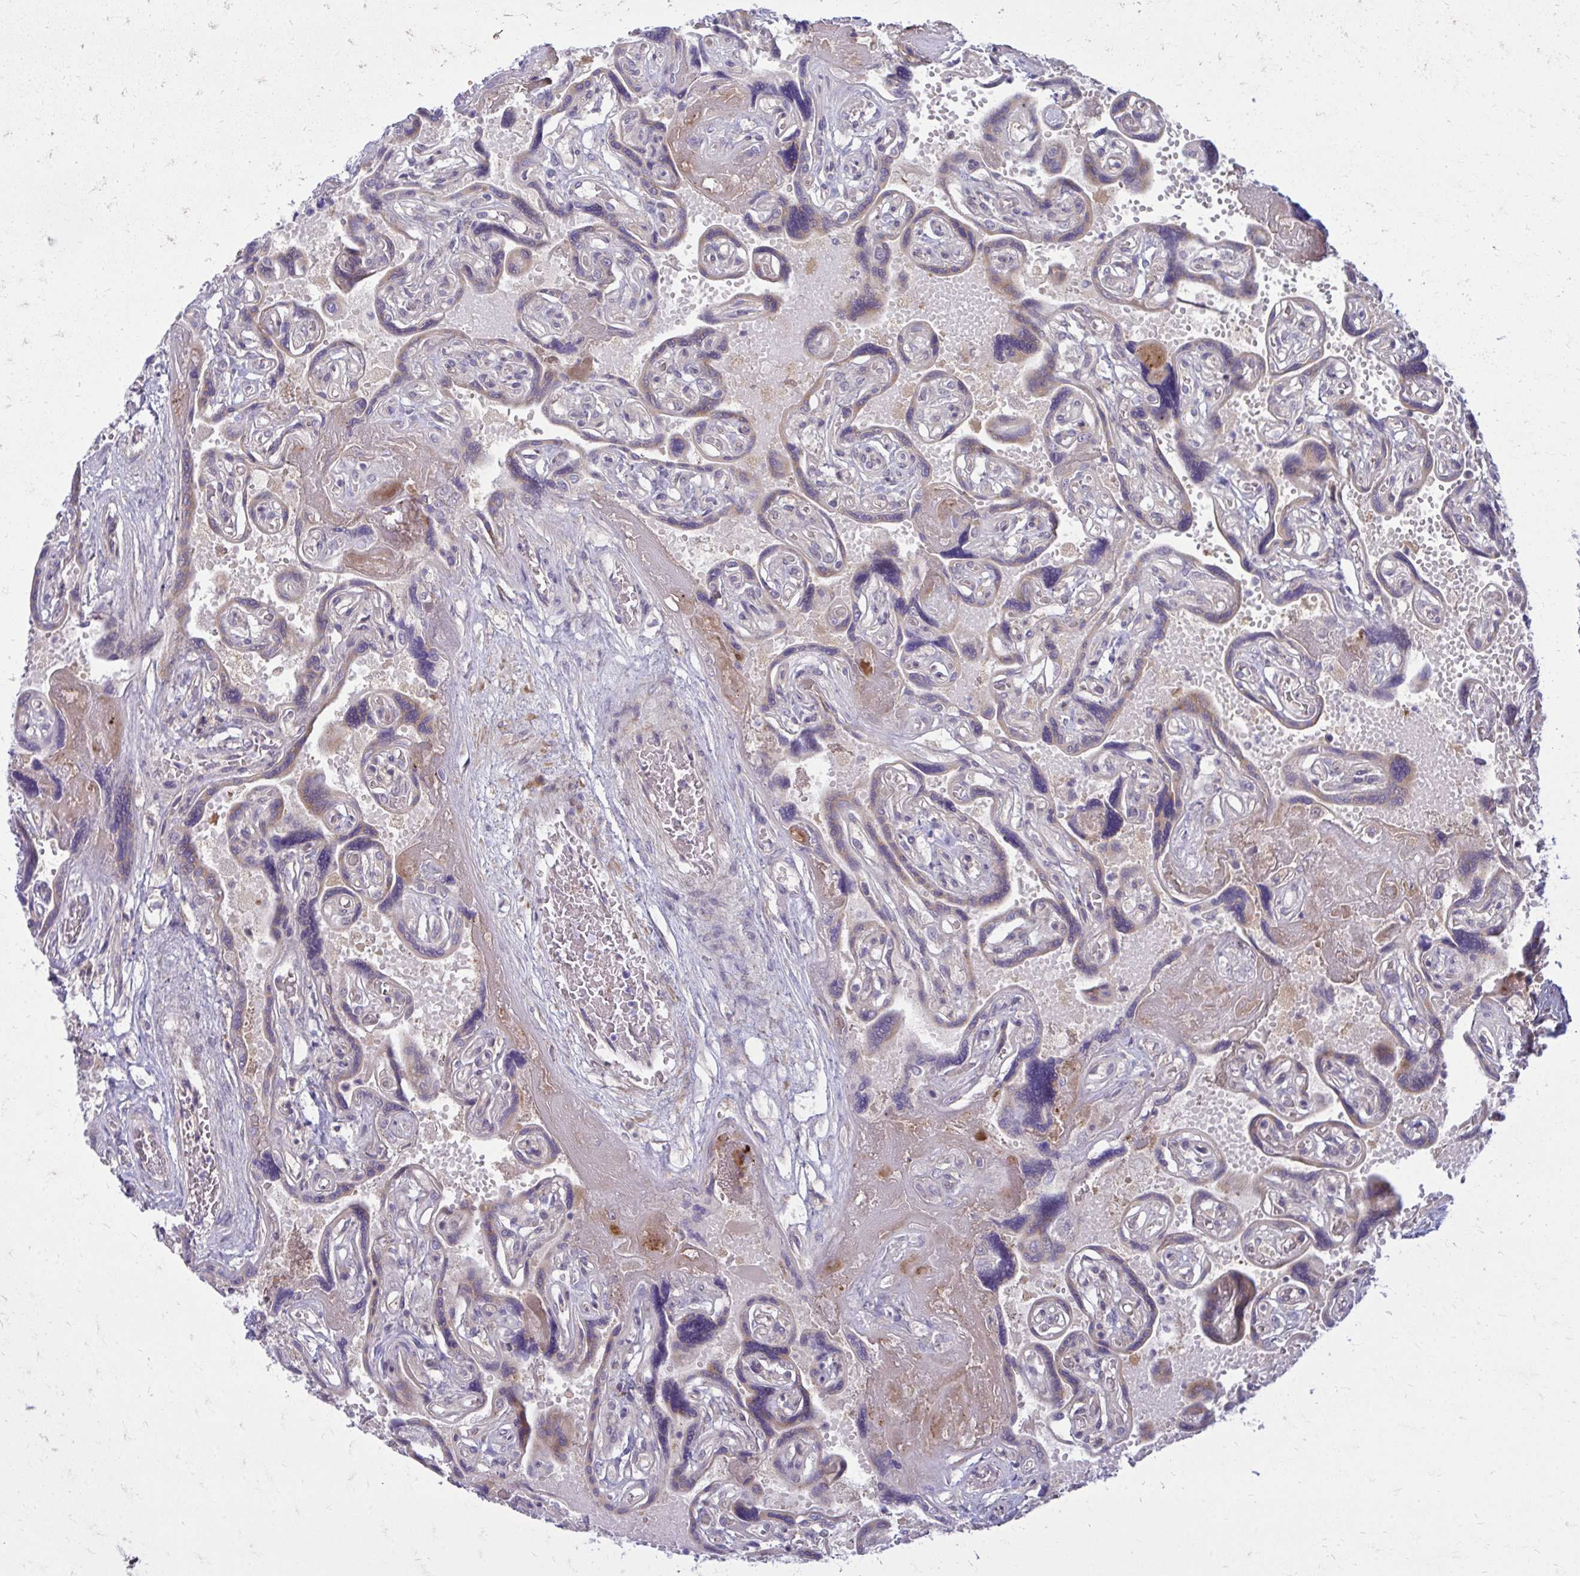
{"staining": {"intensity": "weak", "quantity": "25%-75%", "location": "cytoplasmic/membranous"}, "tissue": "placenta", "cell_type": "Trophoblastic cells", "image_type": "normal", "snomed": [{"axis": "morphology", "description": "Normal tissue, NOS"}, {"axis": "topography", "description": "Placenta"}], "caption": "Immunohistochemical staining of unremarkable placenta demonstrates 25%-75% levels of weak cytoplasmic/membranous protein staining in about 25%-75% of trophoblastic cells. (DAB = brown stain, brightfield microscopy at high magnification).", "gene": "CEMP1", "patient": {"sex": "female", "age": 32}}